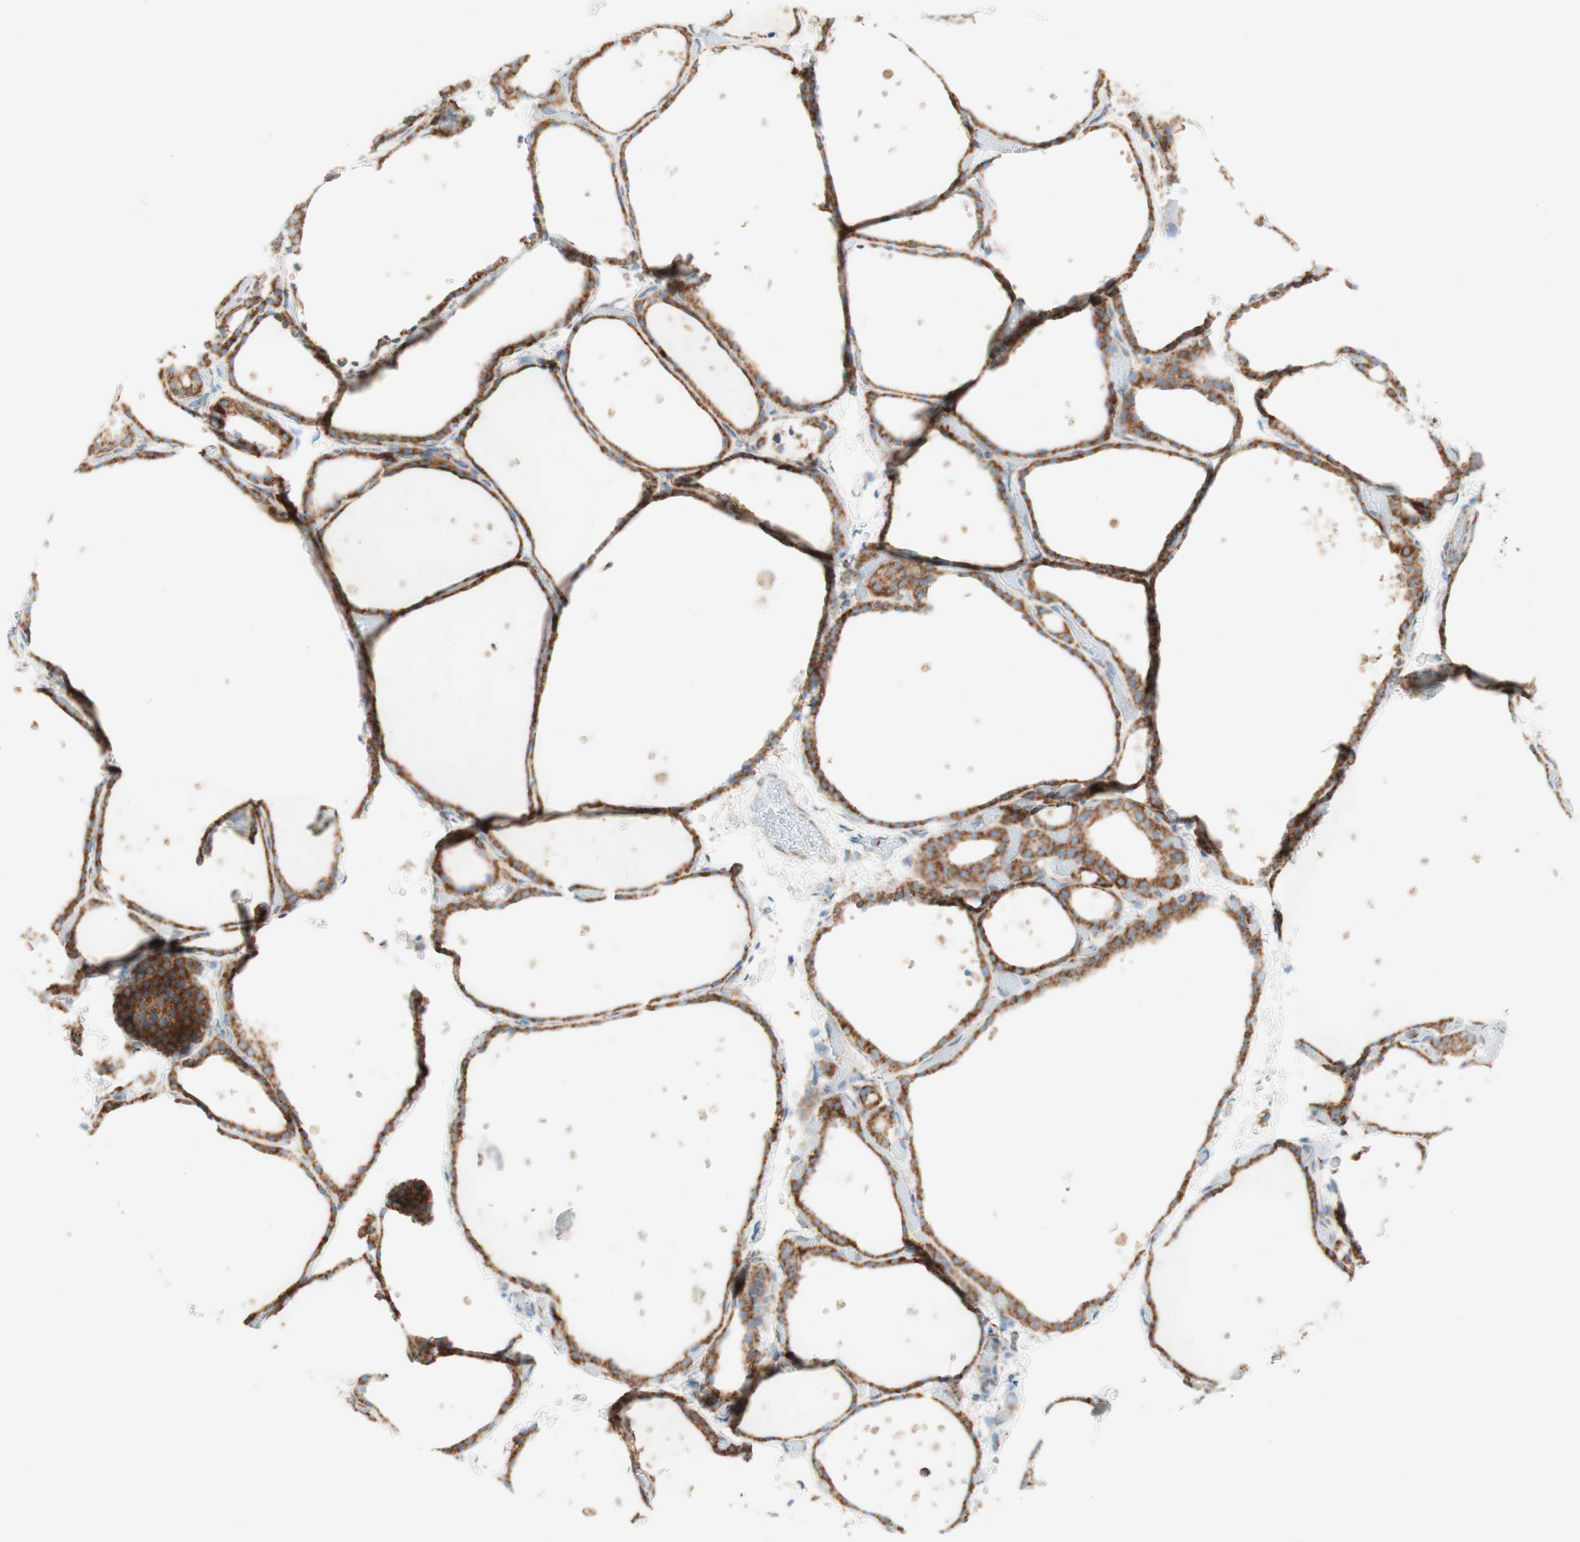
{"staining": {"intensity": "strong", "quantity": ">75%", "location": "cytoplasmic/membranous"}, "tissue": "thyroid gland", "cell_type": "Glandular cells", "image_type": "normal", "snomed": [{"axis": "morphology", "description": "Normal tissue, NOS"}, {"axis": "topography", "description": "Thyroid gland"}], "caption": "Benign thyroid gland was stained to show a protein in brown. There is high levels of strong cytoplasmic/membranous expression in about >75% of glandular cells. The staining was performed using DAB (3,3'-diaminobenzidine) to visualize the protein expression in brown, while the nuclei were stained in blue with hematoxylin (Magnification: 20x).", "gene": "TOMM20", "patient": {"sex": "female", "age": 44}}